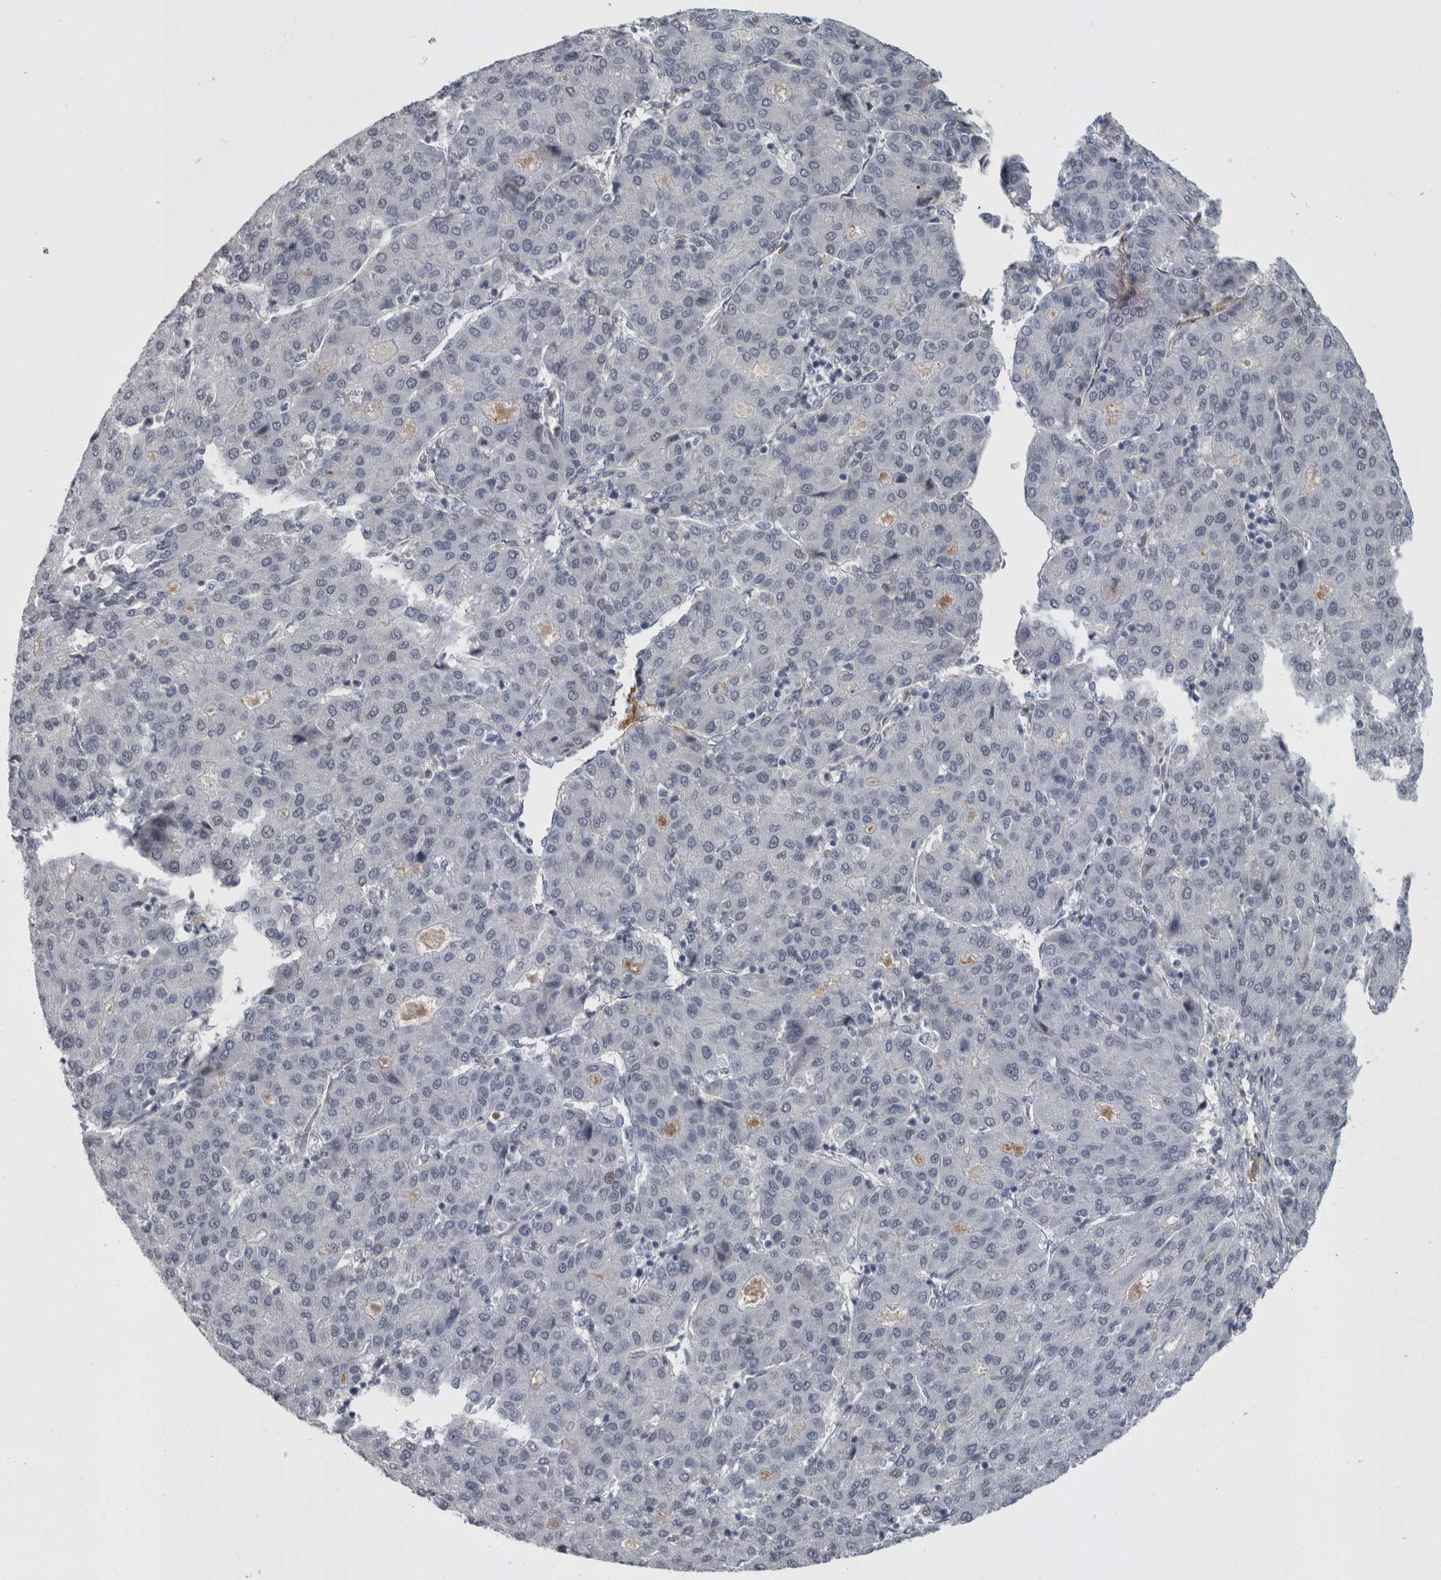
{"staining": {"intensity": "negative", "quantity": "none", "location": "none"}, "tissue": "liver cancer", "cell_type": "Tumor cells", "image_type": "cancer", "snomed": [{"axis": "morphology", "description": "Carcinoma, Hepatocellular, NOS"}, {"axis": "topography", "description": "Liver"}], "caption": "The photomicrograph displays no staining of tumor cells in liver cancer. (Stains: DAB immunohistochemistry (IHC) with hematoxylin counter stain, Microscopy: brightfield microscopy at high magnification).", "gene": "SLC25A39", "patient": {"sex": "male", "age": 65}}